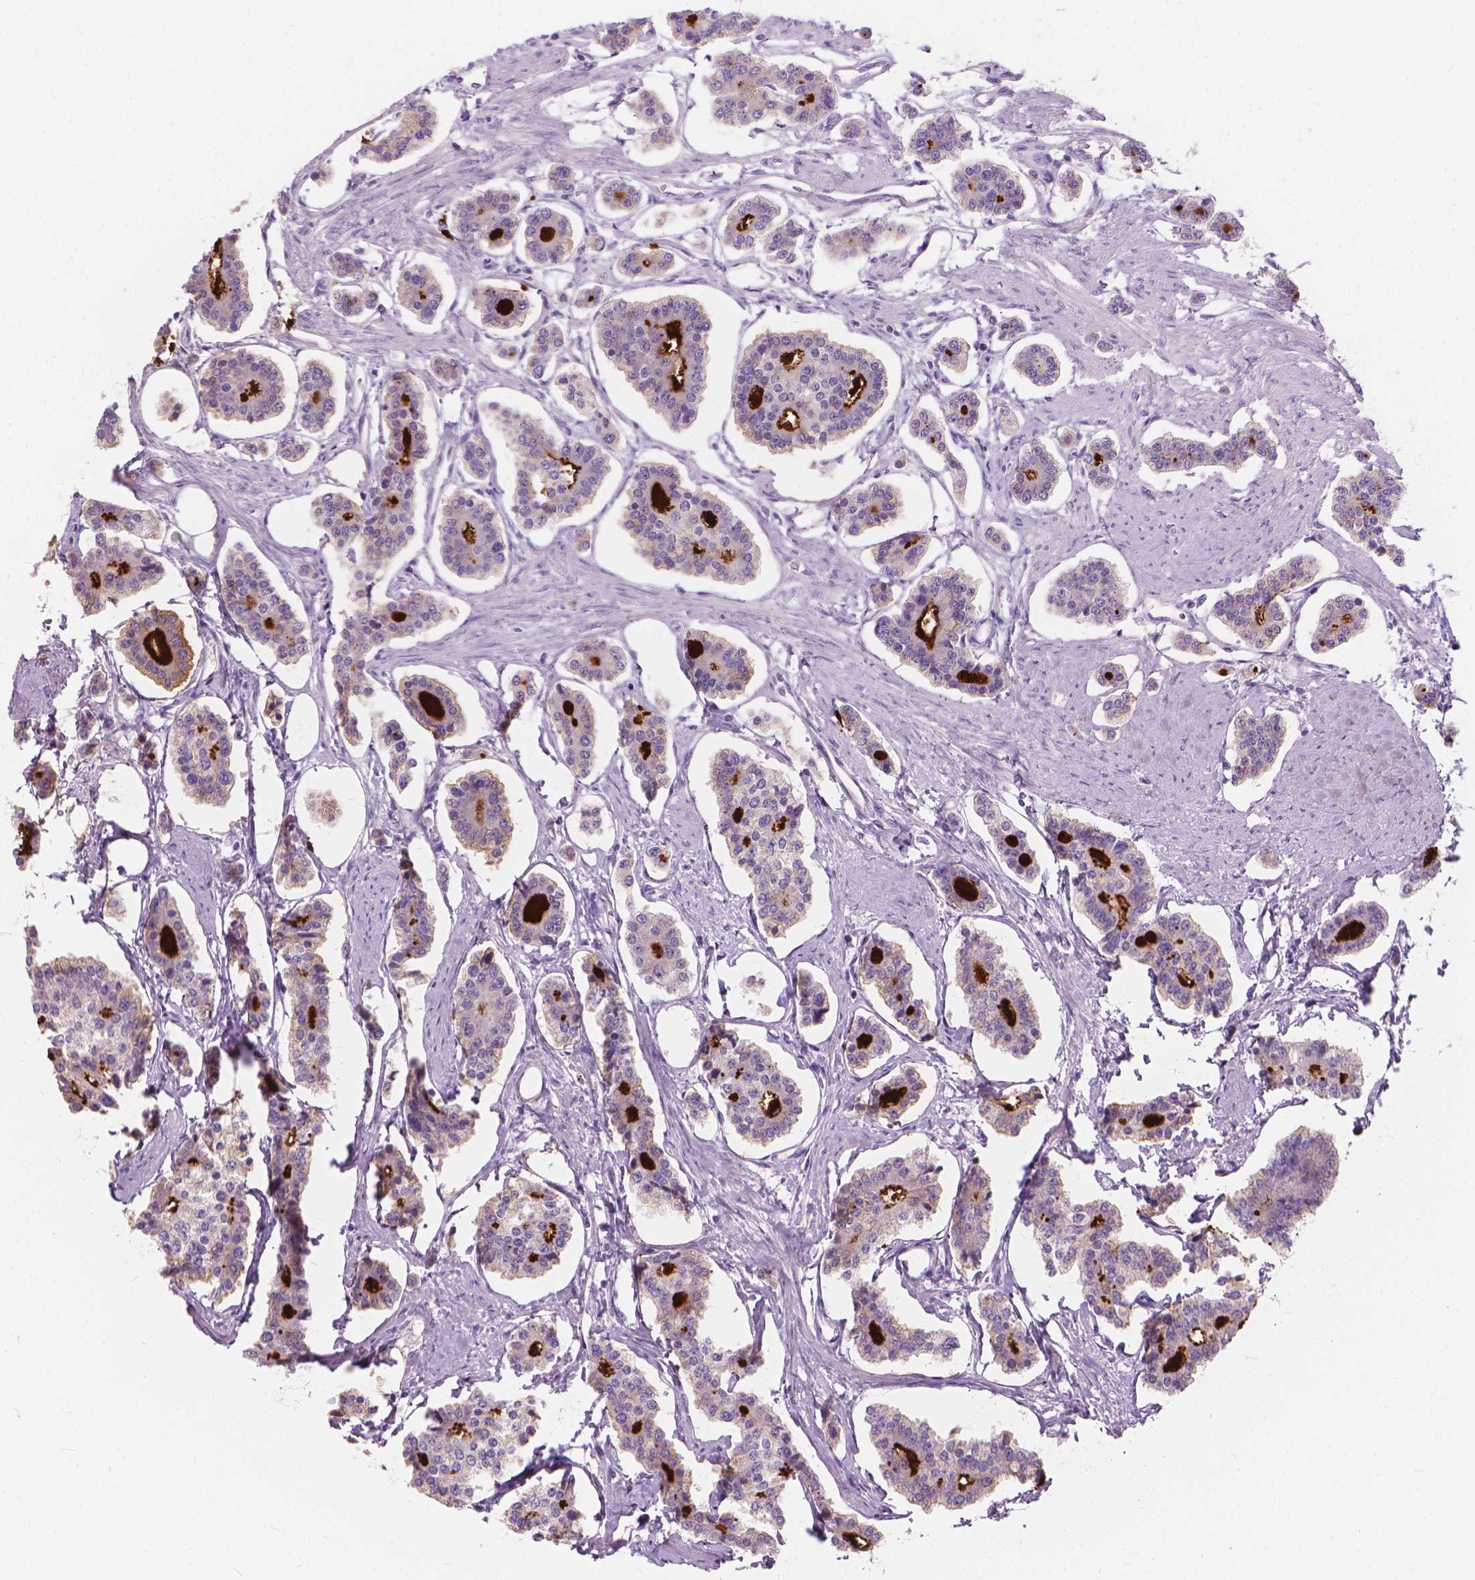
{"staining": {"intensity": "strong", "quantity": "<25%", "location": "cytoplasmic/membranous"}, "tissue": "carcinoid", "cell_type": "Tumor cells", "image_type": "cancer", "snomed": [{"axis": "morphology", "description": "Carcinoid, malignant, NOS"}, {"axis": "topography", "description": "Small intestine"}], "caption": "The micrograph reveals a brown stain indicating the presence of a protein in the cytoplasmic/membranous of tumor cells in carcinoid.", "gene": "GPRC5A", "patient": {"sex": "female", "age": 65}}